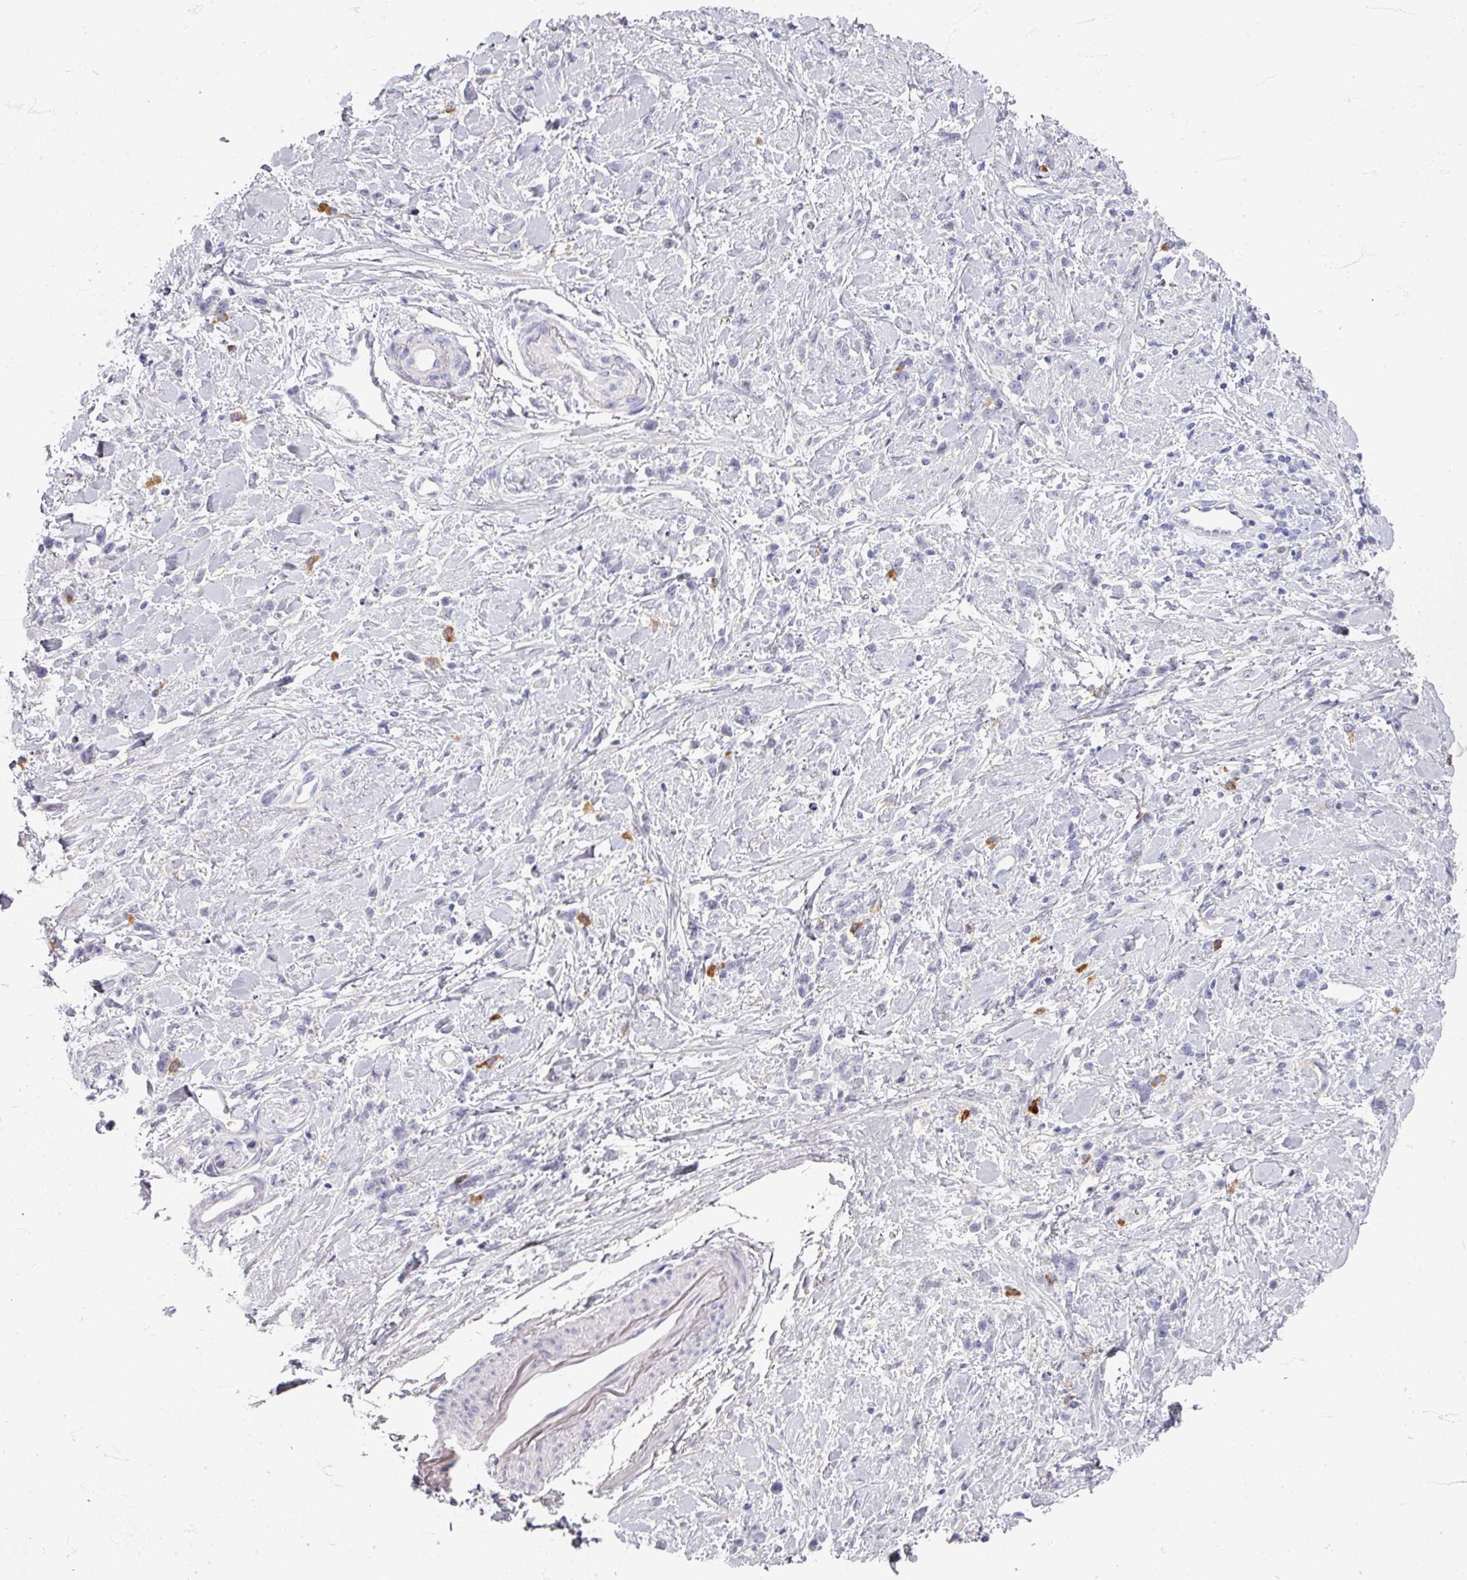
{"staining": {"intensity": "negative", "quantity": "none", "location": "none"}, "tissue": "stomach cancer", "cell_type": "Tumor cells", "image_type": "cancer", "snomed": [{"axis": "morphology", "description": "Adenocarcinoma, NOS"}, {"axis": "topography", "description": "Stomach"}], "caption": "A high-resolution image shows IHC staining of stomach adenocarcinoma, which displays no significant positivity in tumor cells. (DAB (3,3'-diaminobenzidine) IHC with hematoxylin counter stain).", "gene": "ZNF878", "patient": {"sex": "female", "age": 60}}